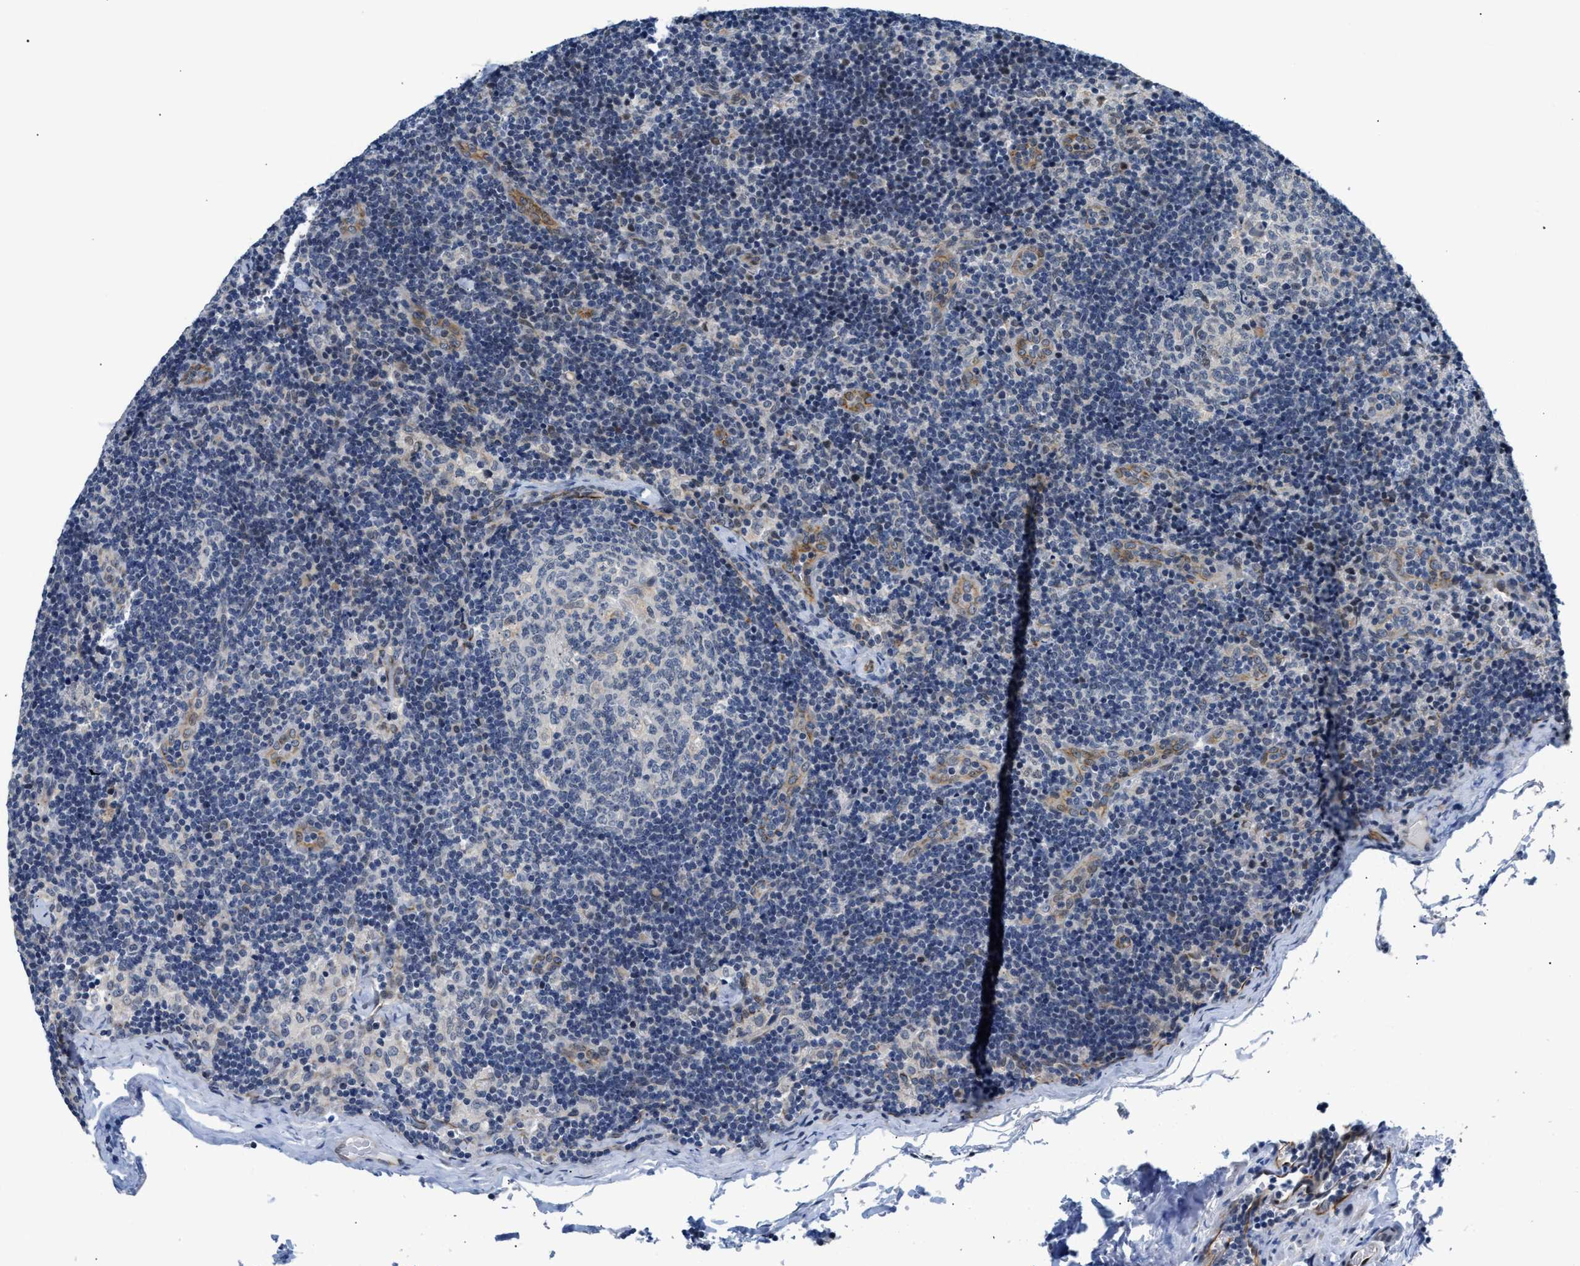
{"staining": {"intensity": "negative", "quantity": "none", "location": "none"}, "tissue": "lymph node", "cell_type": "Germinal center cells", "image_type": "normal", "snomed": [{"axis": "morphology", "description": "Normal tissue, NOS"}, {"axis": "topography", "description": "Lymph node"}], "caption": "This is an immunohistochemistry histopathology image of benign human lymph node. There is no staining in germinal center cells.", "gene": "PPM1H", "patient": {"sex": "female", "age": 14}}